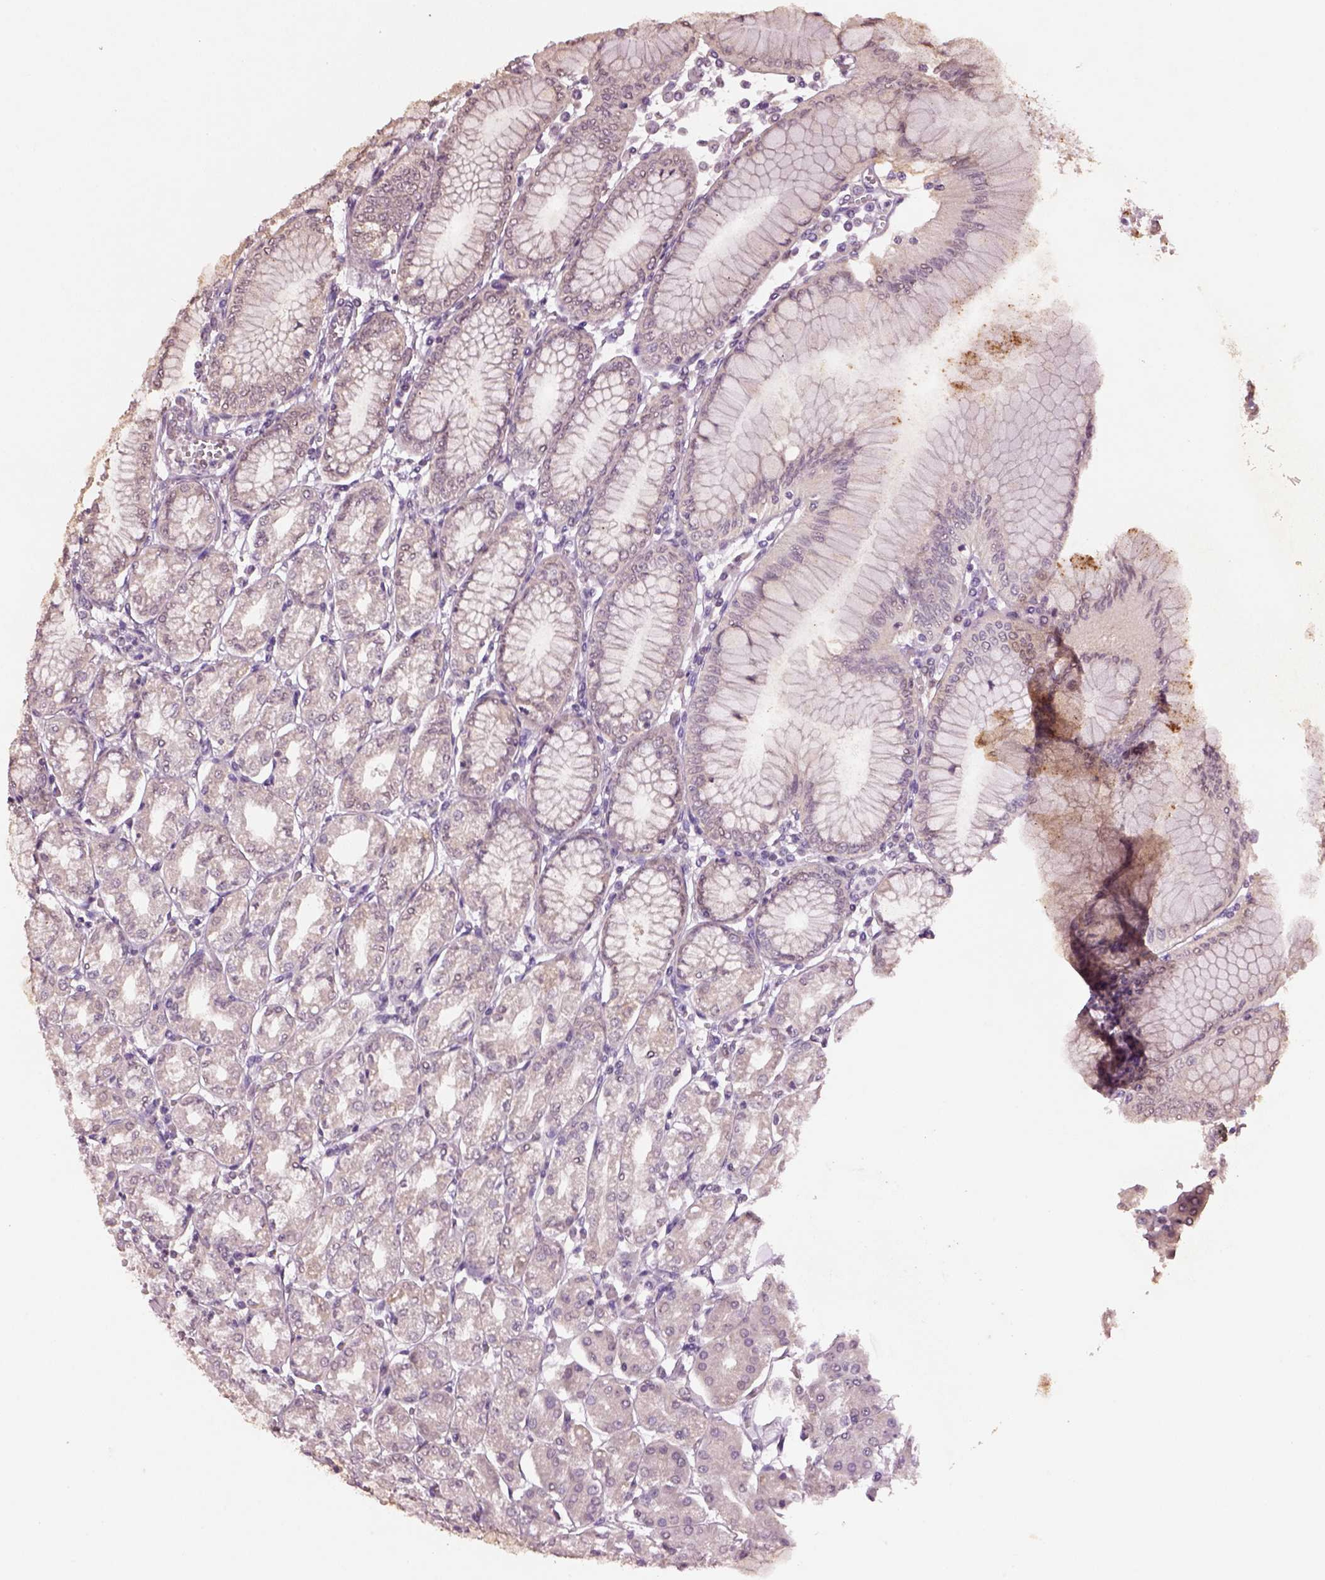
{"staining": {"intensity": "weak", "quantity": "<25%", "location": "cytoplasmic/membranous"}, "tissue": "stomach", "cell_type": "Glandular cells", "image_type": "normal", "snomed": [{"axis": "morphology", "description": "Normal tissue, NOS"}, {"axis": "topography", "description": "Skeletal muscle"}, {"axis": "topography", "description": "Stomach"}], "caption": "Normal stomach was stained to show a protein in brown. There is no significant expression in glandular cells. (DAB (3,3'-diaminobenzidine) immunohistochemistry with hematoxylin counter stain).", "gene": "KCNIP3", "patient": {"sex": "female", "age": 57}}